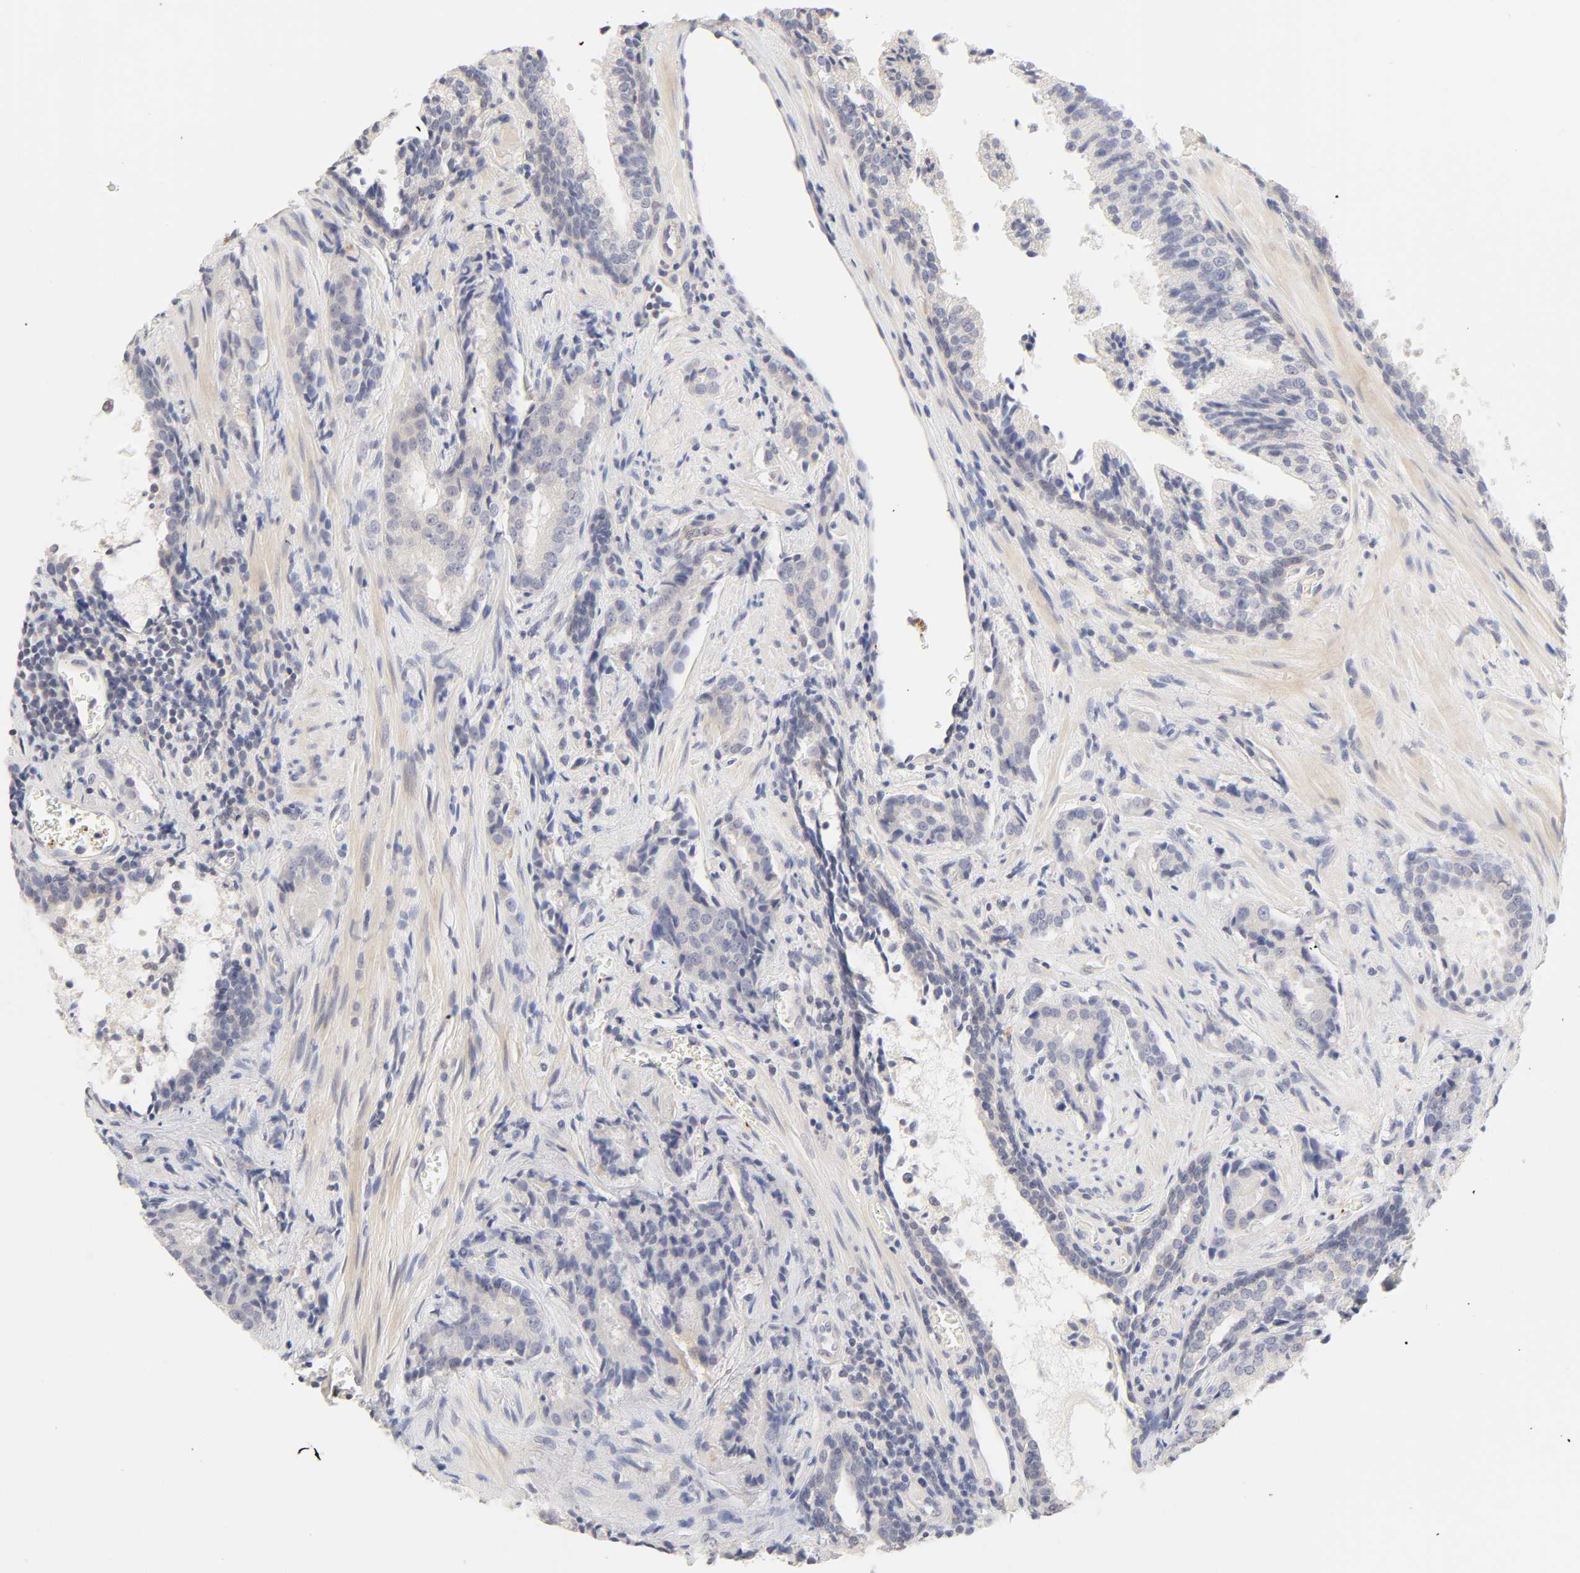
{"staining": {"intensity": "weak", "quantity": "<25%", "location": "cytoplasmic/membranous"}, "tissue": "prostate cancer", "cell_type": "Tumor cells", "image_type": "cancer", "snomed": [{"axis": "morphology", "description": "Adenocarcinoma, High grade"}, {"axis": "topography", "description": "Prostate"}], "caption": "A histopathology image of human adenocarcinoma (high-grade) (prostate) is negative for staining in tumor cells.", "gene": "CYP4B1", "patient": {"sex": "male", "age": 58}}